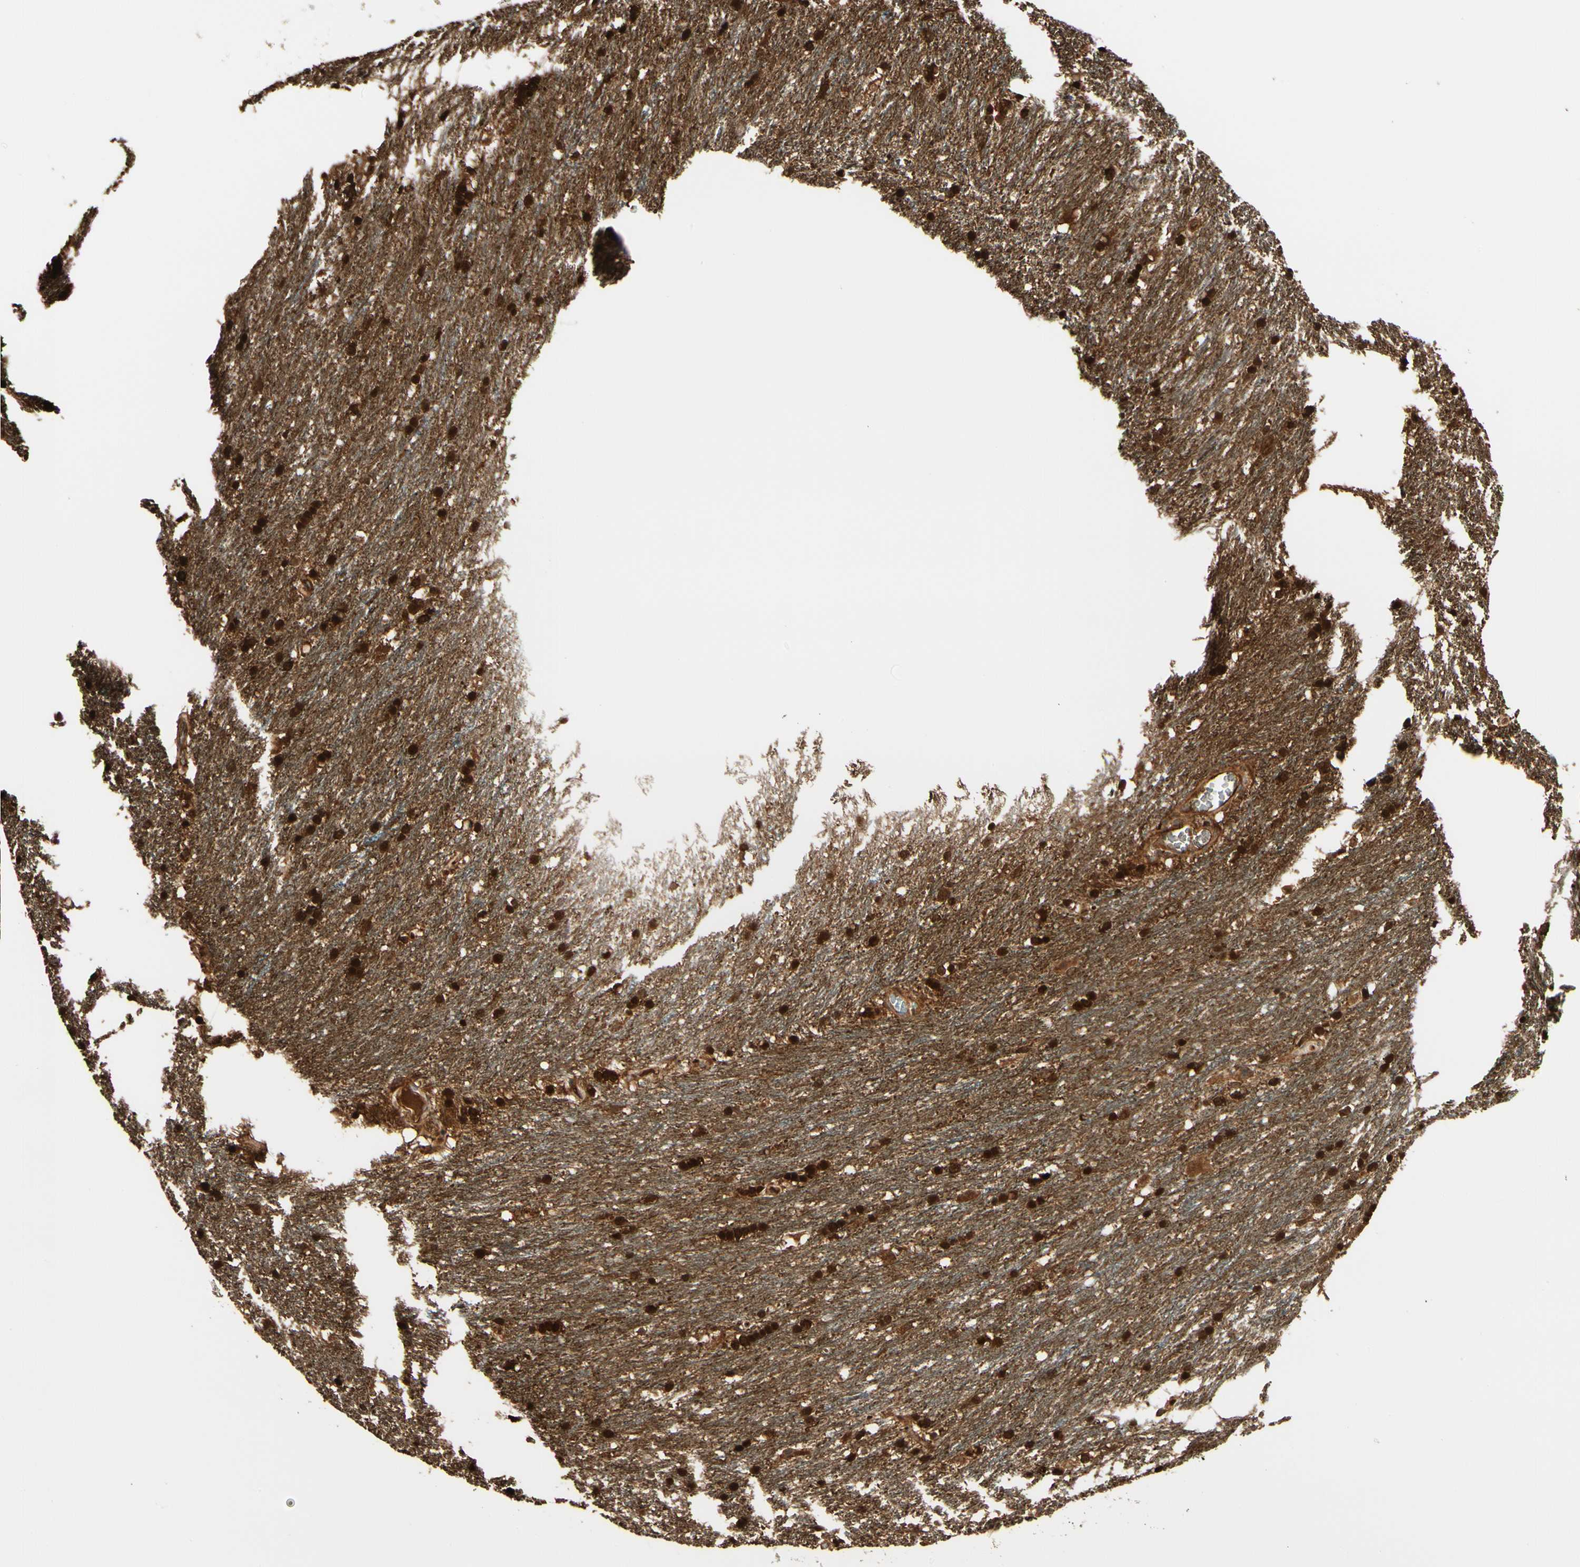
{"staining": {"intensity": "strong", "quantity": ">75%", "location": "nuclear"}, "tissue": "caudate", "cell_type": "Glial cells", "image_type": "normal", "snomed": [{"axis": "morphology", "description": "Normal tissue, NOS"}, {"axis": "topography", "description": "Lateral ventricle wall"}], "caption": "A photomicrograph showing strong nuclear positivity in approximately >75% of glial cells in benign caudate, as visualized by brown immunohistochemical staining.", "gene": "FTH1", "patient": {"sex": "female", "age": 19}}